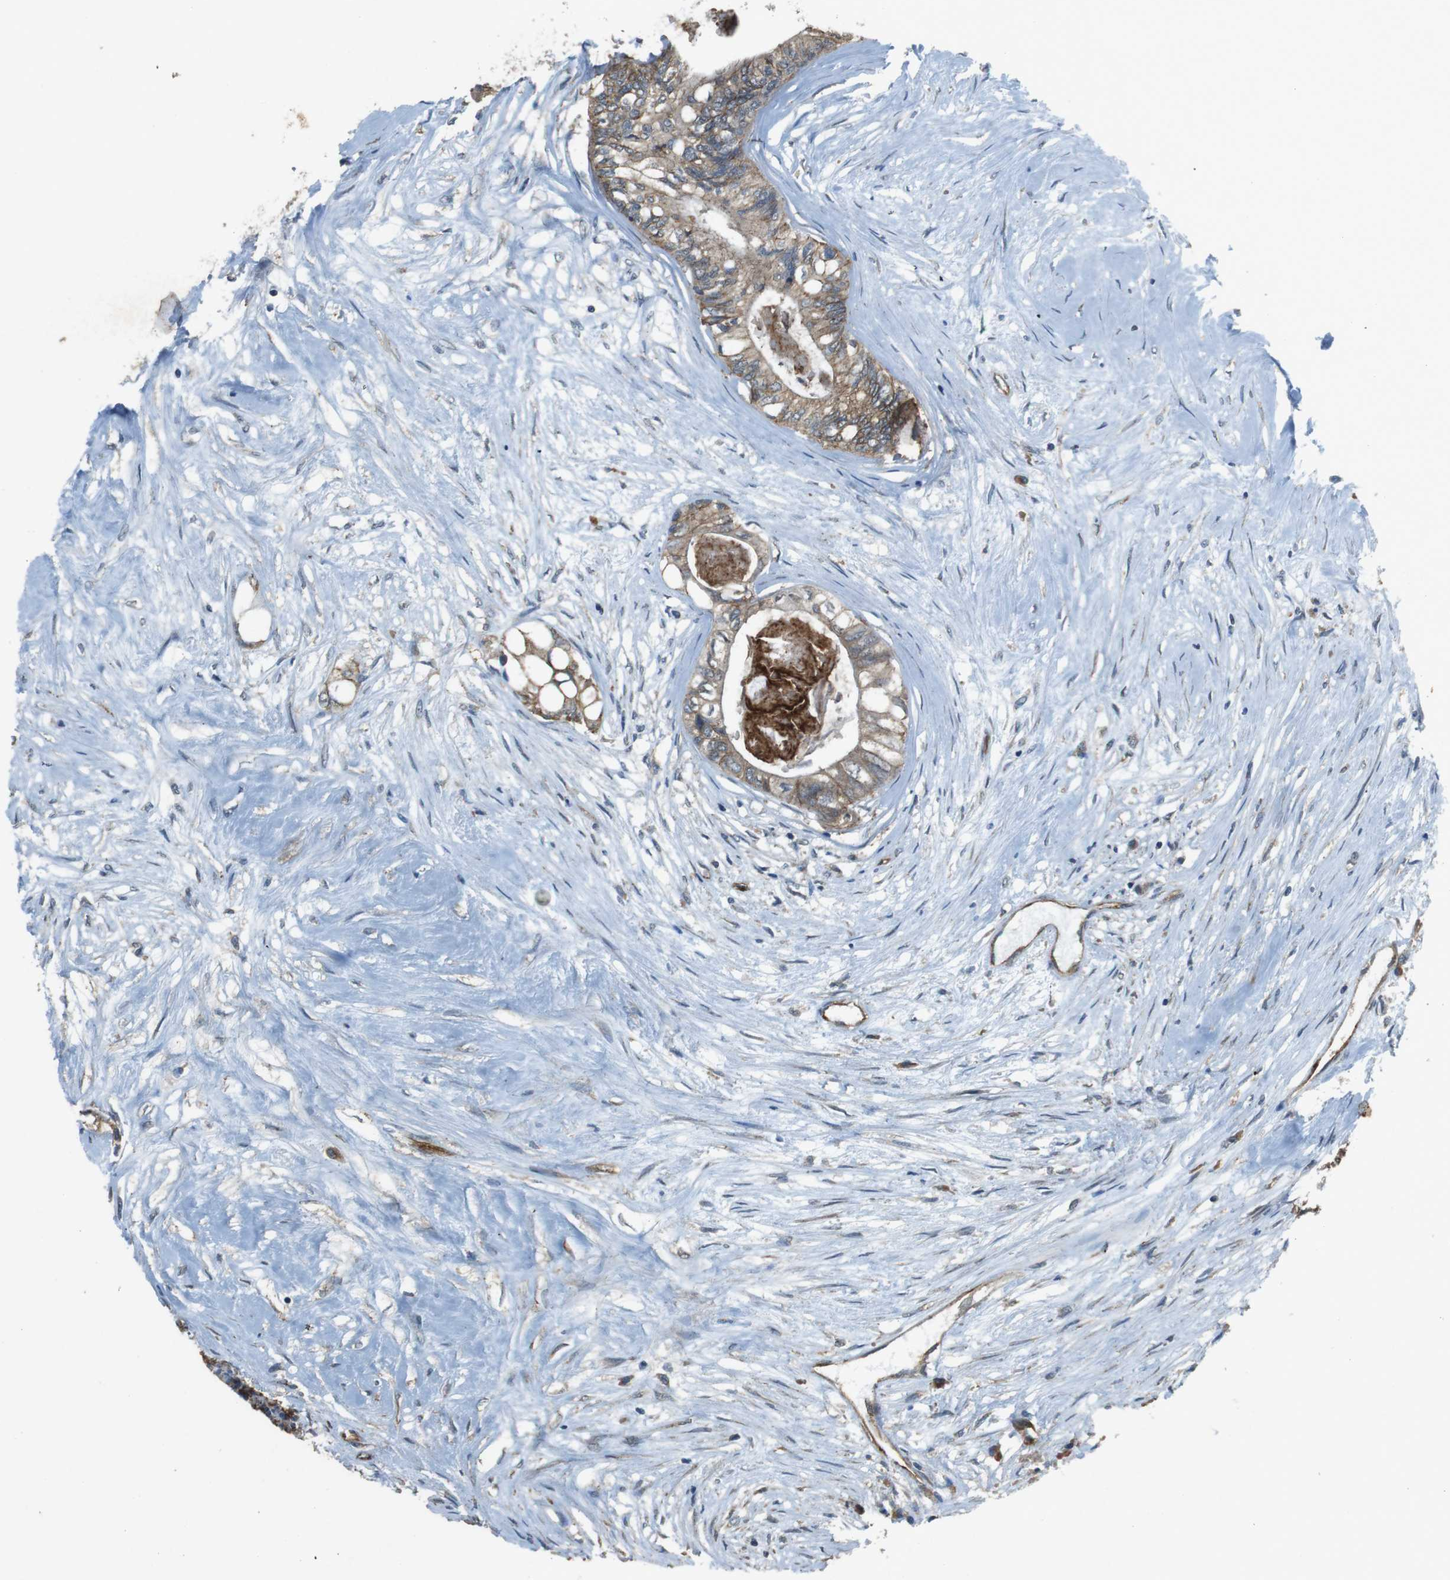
{"staining": {"intensity": "moderate", "quantity": ">75%", "location": "cytoplasmic/membranous"}, "tissue": "colorectal cancer", "cell_type": "Tumor cells", "image_type": "cancer", "snomed": [{"axis": "morphology", "description": "Adenocarcinoma, NOS"}, {"axis": "topography", "description": "Rectum"}], "caption": "Immunohistochemical staining of human adenocarcinoma (colorectal) displays medium levels of moderate cytoplasmic/membranous protein expression in approximately >75% of tumor cells. The protein is shown in brown color, while the nuclei are stained blue.", "gene": "CLDN7", "patient": {"sex": "male", "age": 63}}